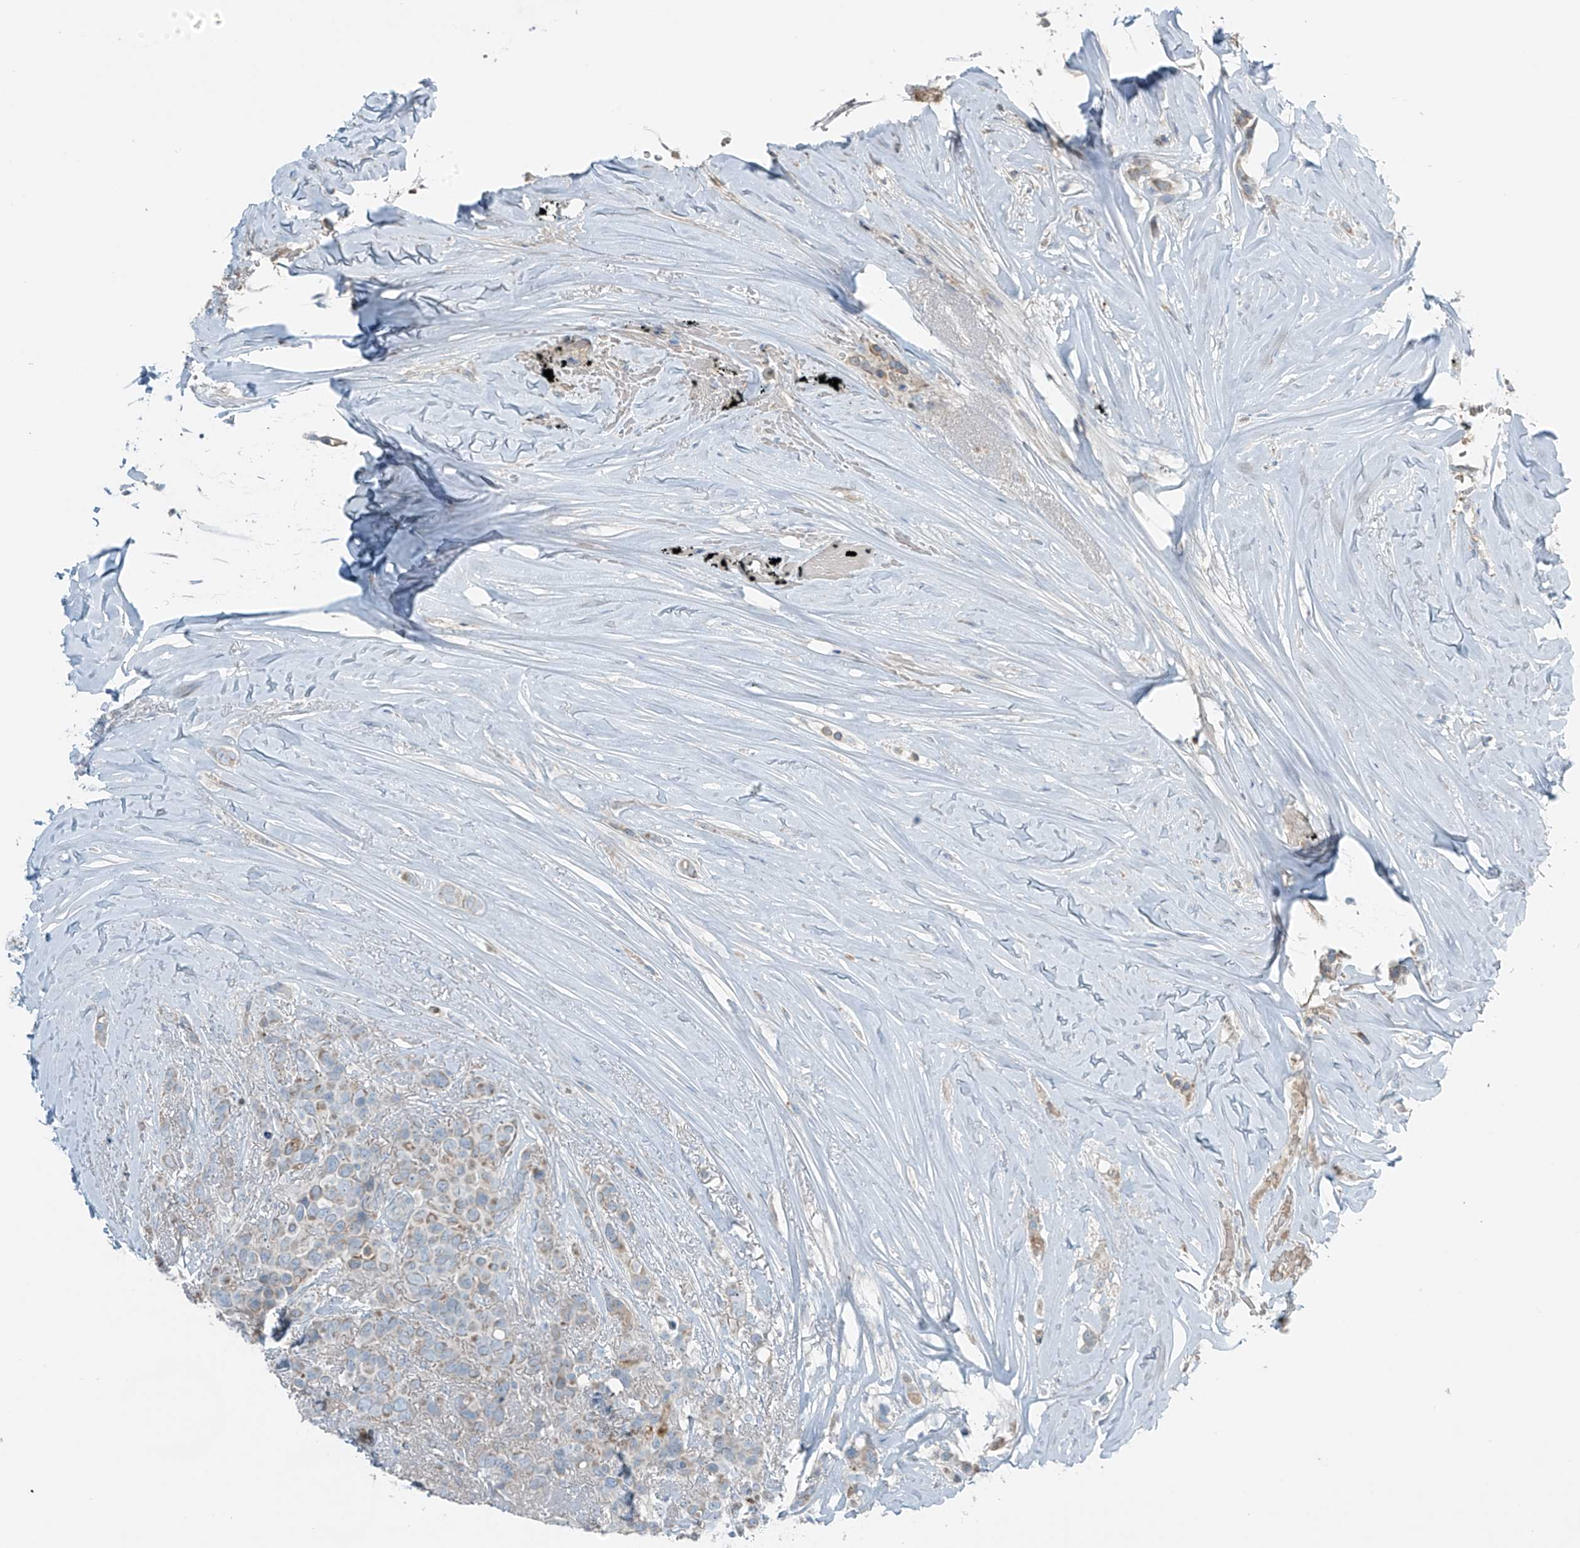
{"staining": {"intensity": "weak", "quantity": "<25%", "location": "cytoplasmic/membranous"}, "tissue": "breast cancer", "cell_type": "Tumor cells", "image_type": "cancer", "snomed": [{"axis": "morphology", "description": "Lobular carcinoma"}, {"axis": "topography", "description": "Breast"}], "caption": "Tumor cells are negative for brown protein staining in breast cancer.", "gene": "FAM131C", "patient": {"sex": "female", "age": 51}}